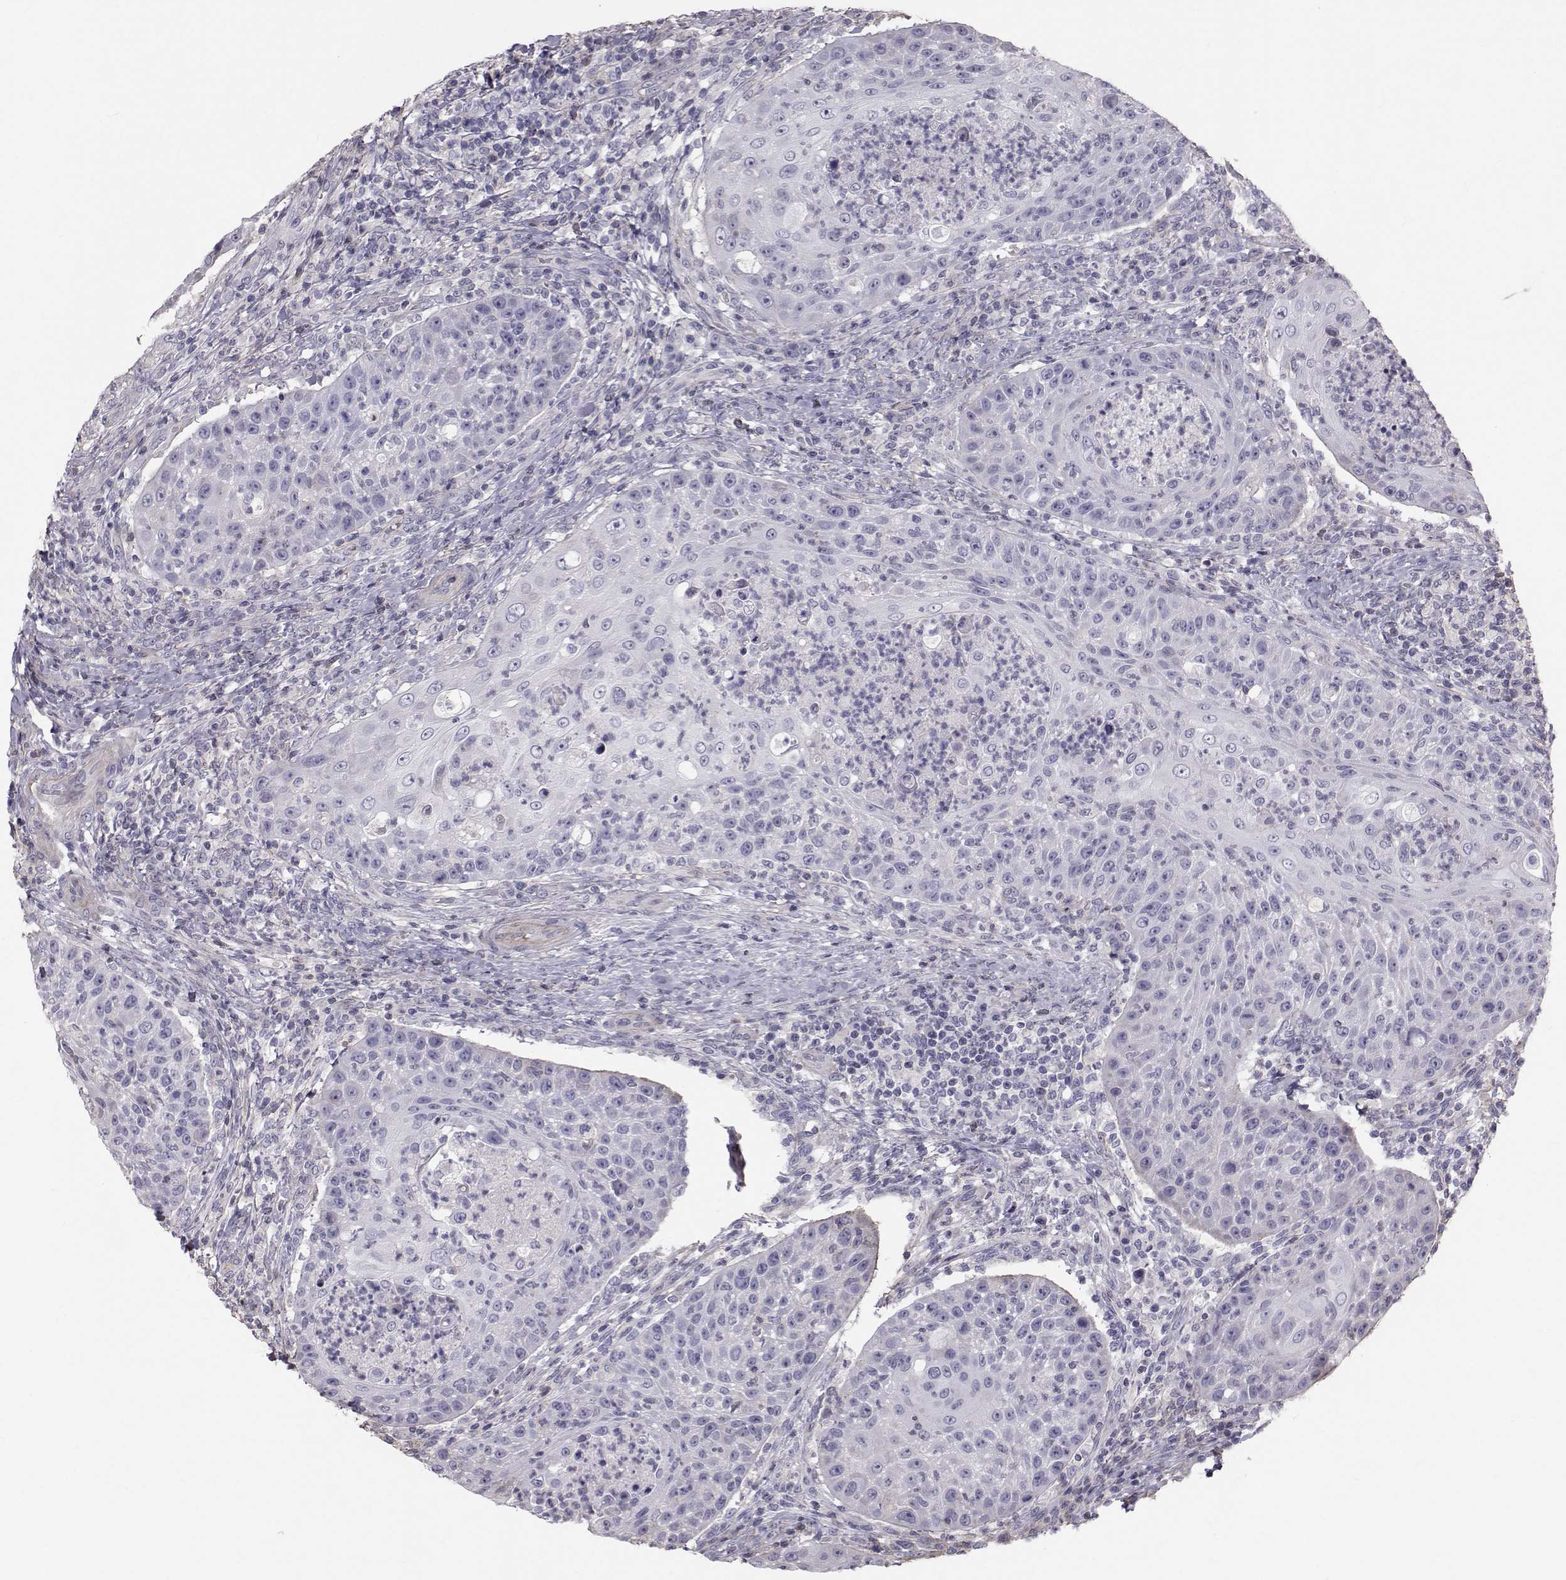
{"staining": {"intensity": "negative", "quantity": "none", "location": "none"}, "tissue": "head and neck cancer", "cell_type": "Tumor cells", "image_type": "cancer", "snomed": [{"axis": "morphology", "description": "Squamous cell carcinoma, NOS"}, {"axis": "topography", "description": "Head-Neck"}], "caption": "Tumor cells show no significant expression in head and neck squamous cell carcinoma.", "gene": "GARIN3", "patient": {"sex": "male", "age": 69}}